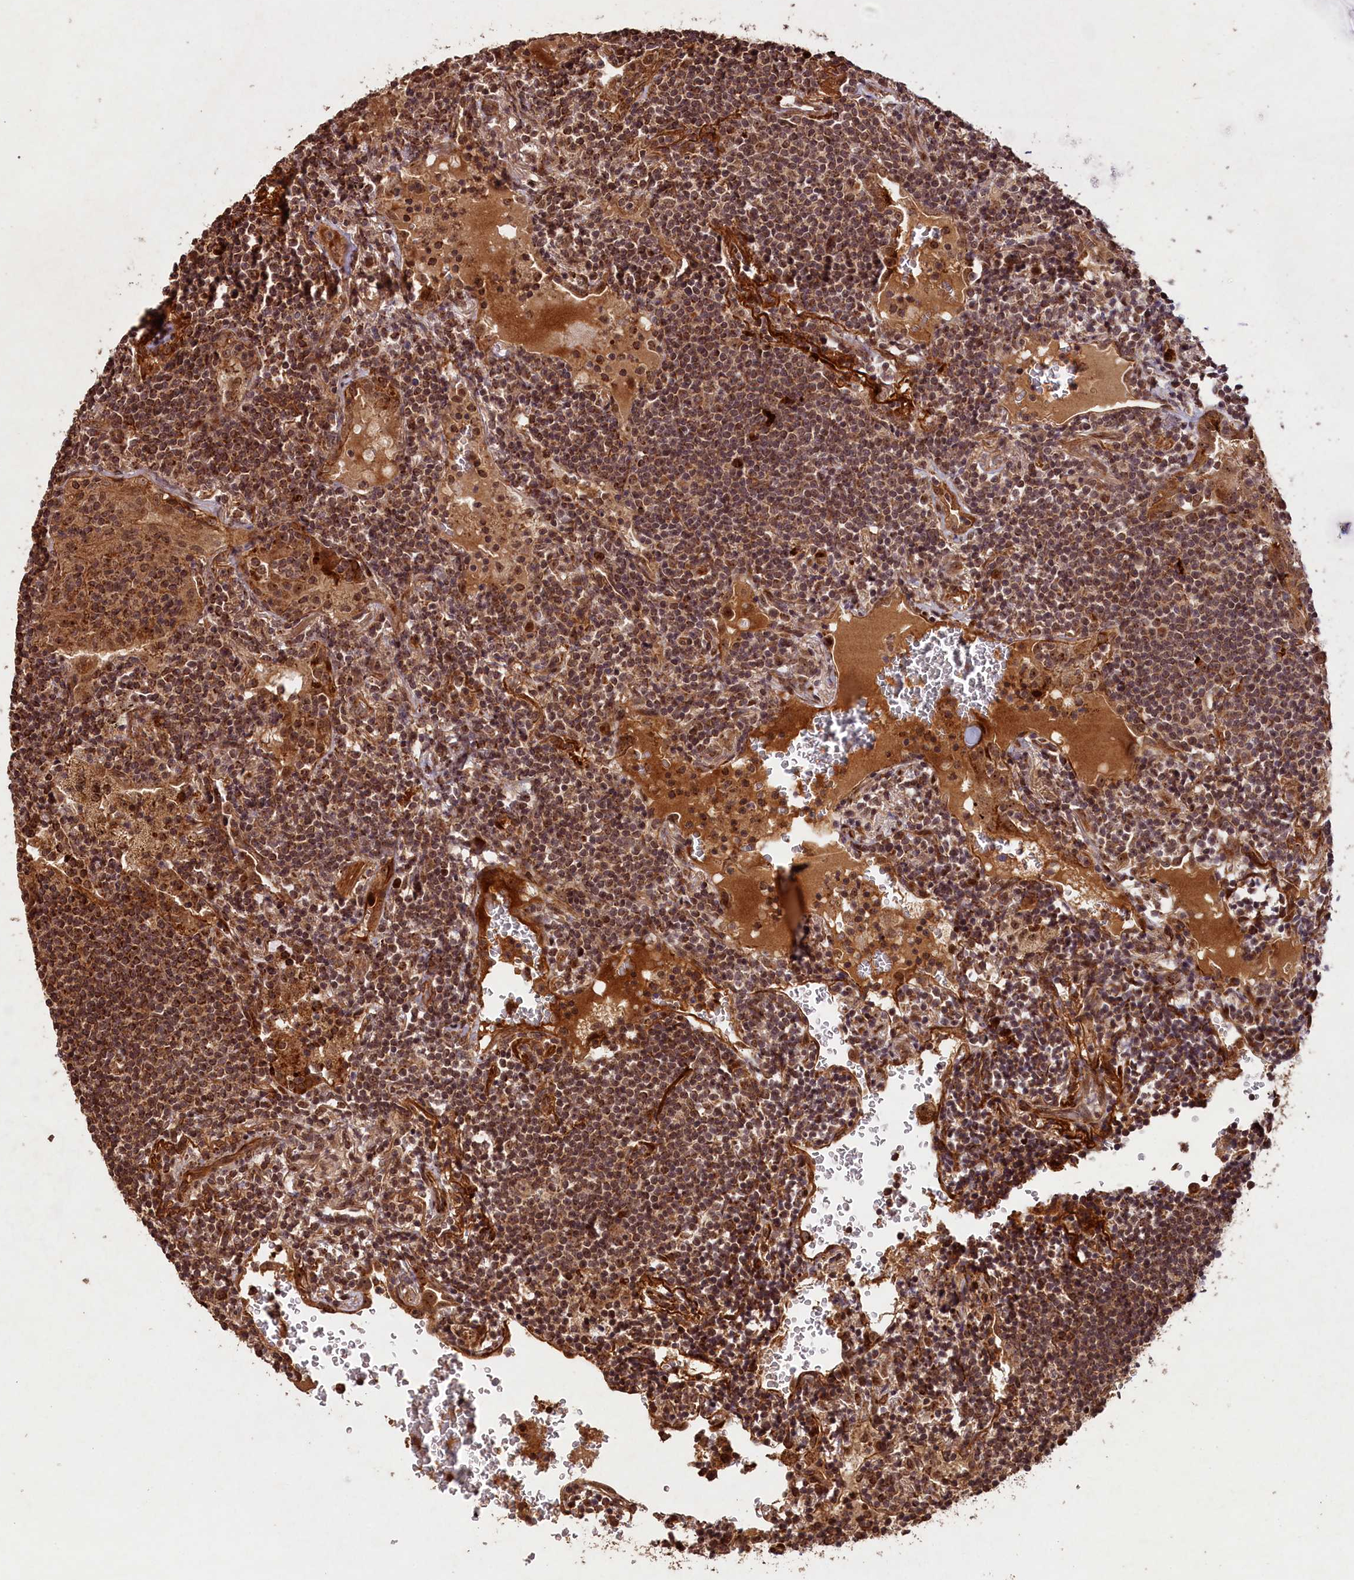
{"staining": {"intensity": "moderate", "quantity": ">75%", "location": "cytoplasmic/membranous,nuclear"}, "tissue": "lymphoma", "cell_type": "Tumor cells", "image_type": "cancer", "snomed": [{"axis": "morphology", "description": "Malignant lymphoma, non-Hodgkin's type, Low grade"}, {"axis": "topography", "description": "Lung"}], "caption": "An image showing moderate cytoplasmic/membranous and nuclear expression in about >75% of tumor cells in lymphoma, as visualized by brown immunohistochemical staining.", "gene": "SHPRH", "patient": {"sex": "female", "age": 71}}